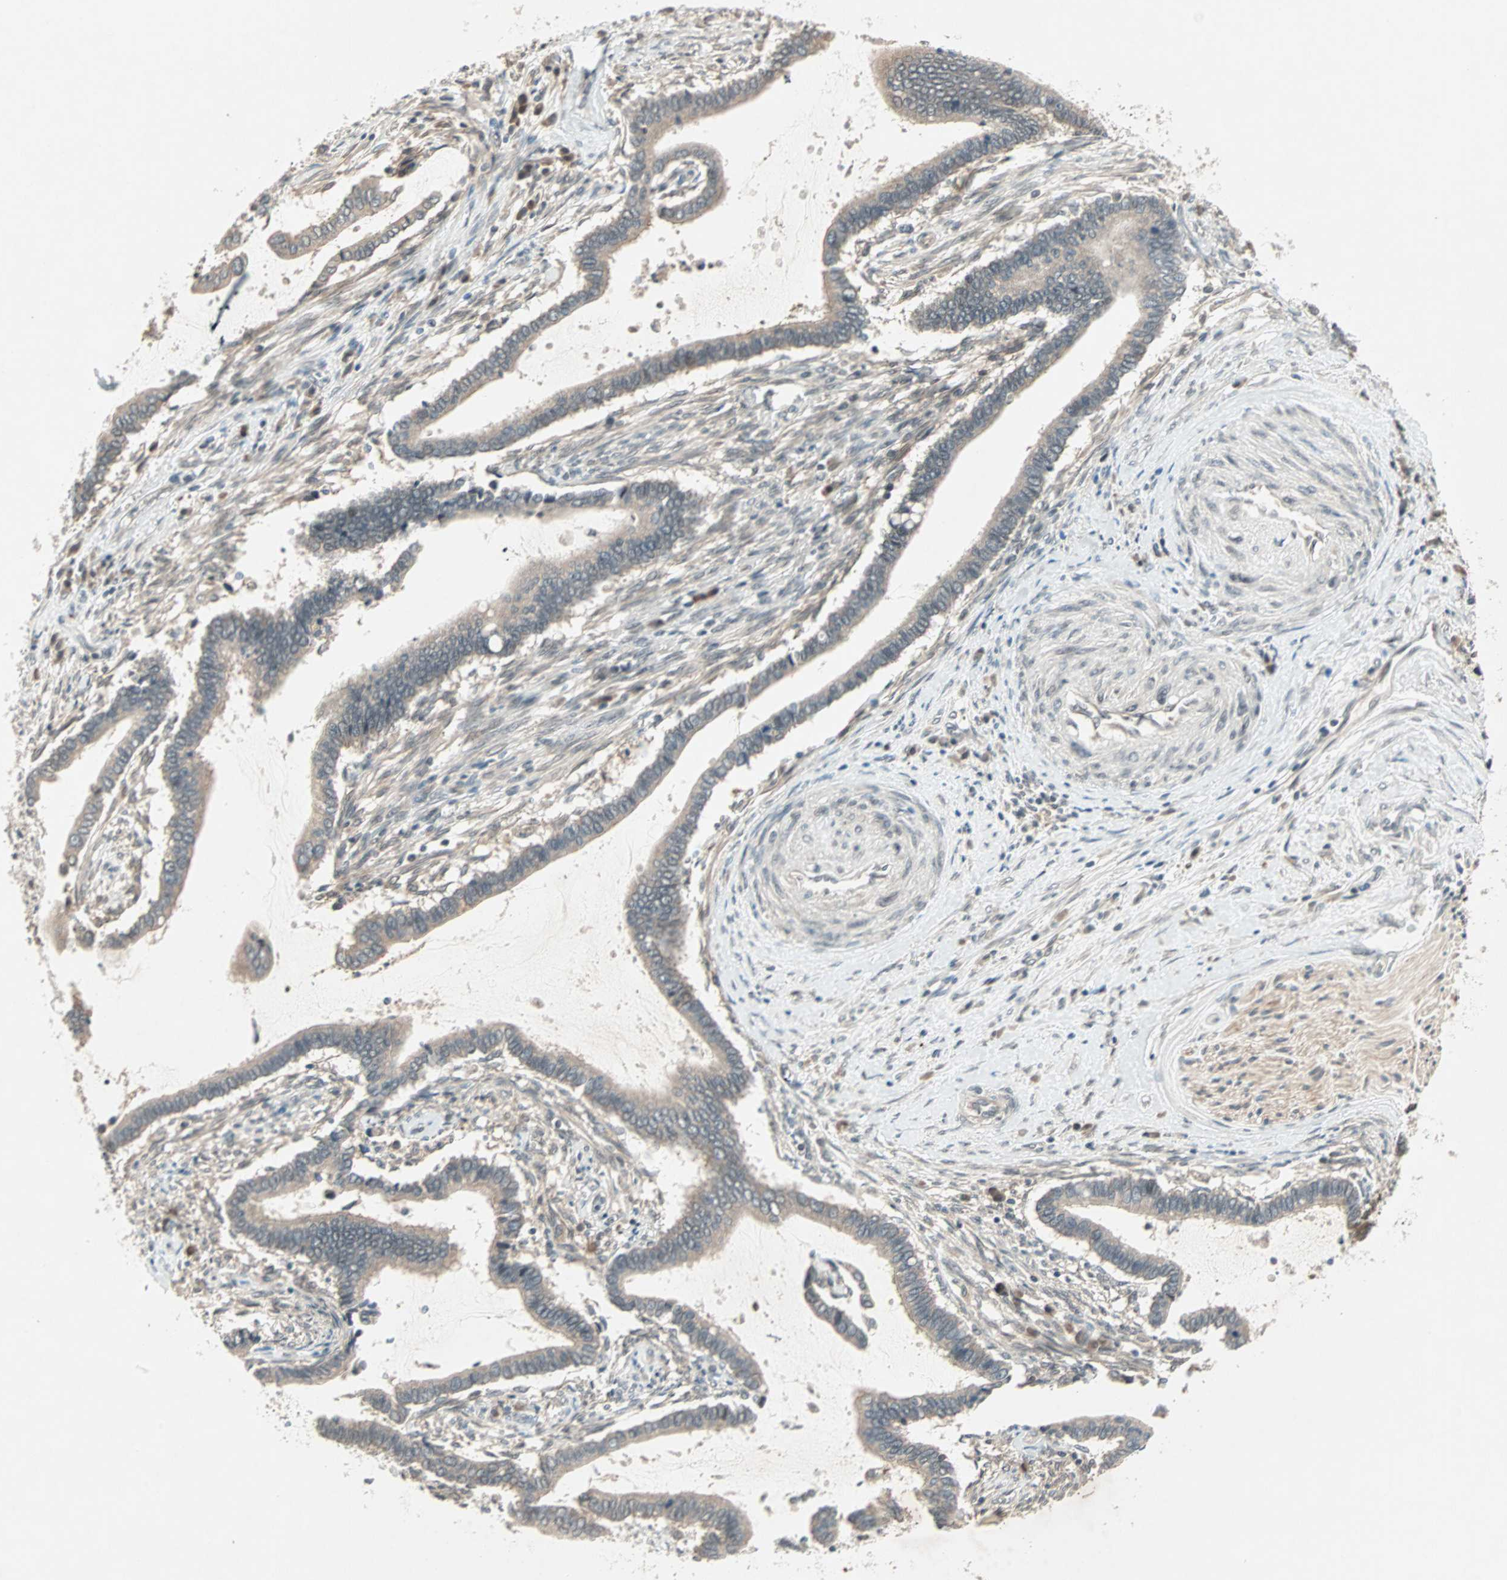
{"staining": {"intensity": "weak", "quantity": ">75%", "location": "cytoplasmic/membranous"}, "tissue": "cervical cancer", "cell_type": "Tumor cells", "image_type": "cancer", "snomed": [{"axis": "morphology", "description": "Adenocarcinoma, NOS"}, {"axis": "topography", "description": "Cervix"}], "caption": "Cervical cancer (adenocarcinoma) was stained to show a protein in brown. There is low levels of weak cytoplasmic/membranous positivity in approximately >75% of tumor cells.", "gene": "PGBD1", "patient": {"sex": "female", "age": 44}}